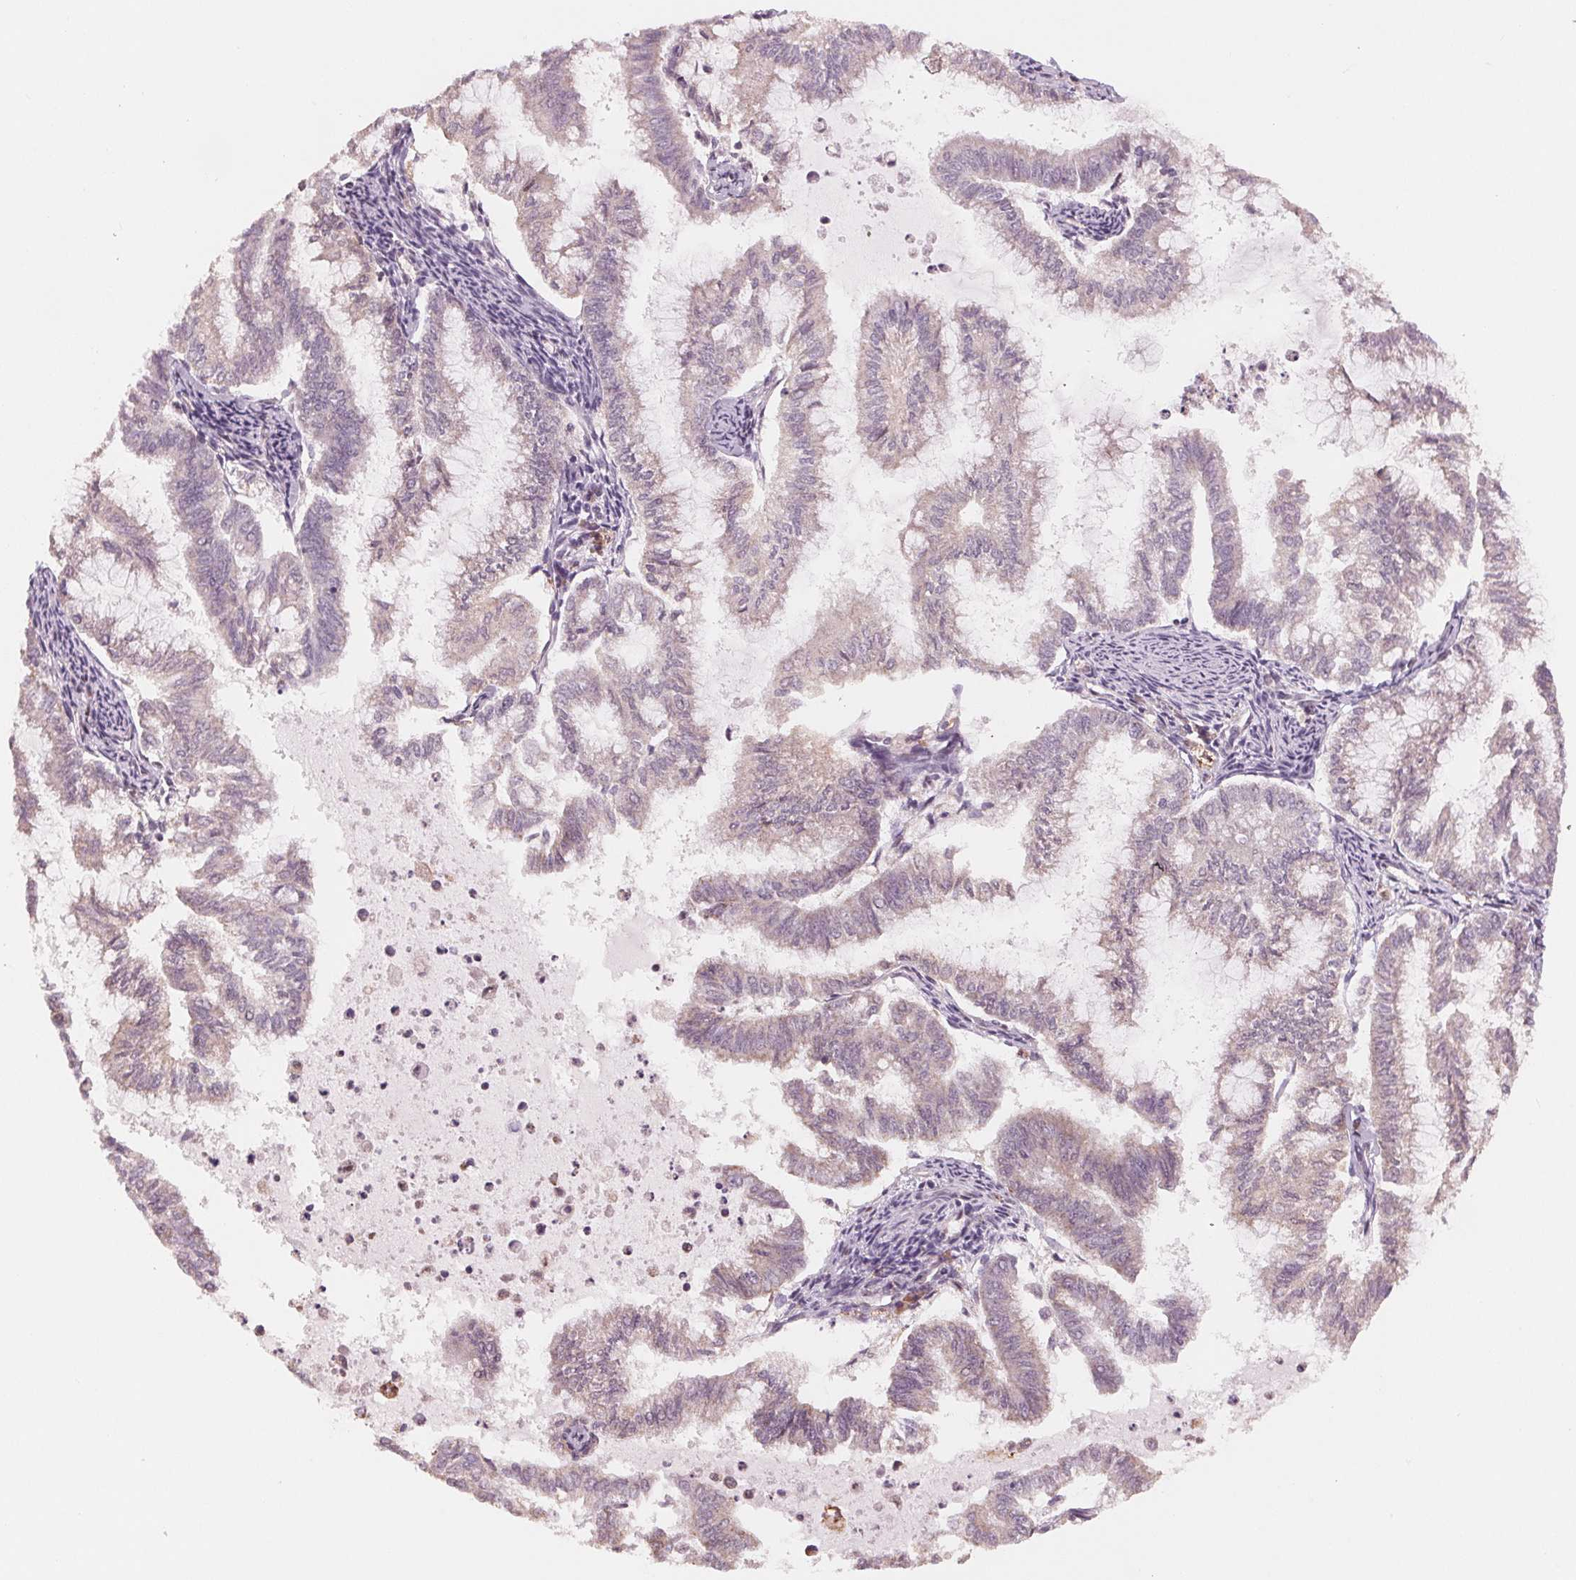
{"staining": {"intensity": "negative", "quantity": "none", "location": "none"}, "tissue": "endometrial cancer", "cell_type": "Tumor cells", "image_type": "cancer", "snomed": [{"axis": "morphology", "description": "Adenocarcinoma, NOS"}, {"axis": "topography", "description": "Endometrium"}], "caption": "Tumor cells show no significant protein expression in adenocarcinoma (endometrial). (Brightfield microscopy of DAB immunohistochemistry at high magnification).", "gene": "IL9R", "patient": {"sex": "female", "age": 79}}